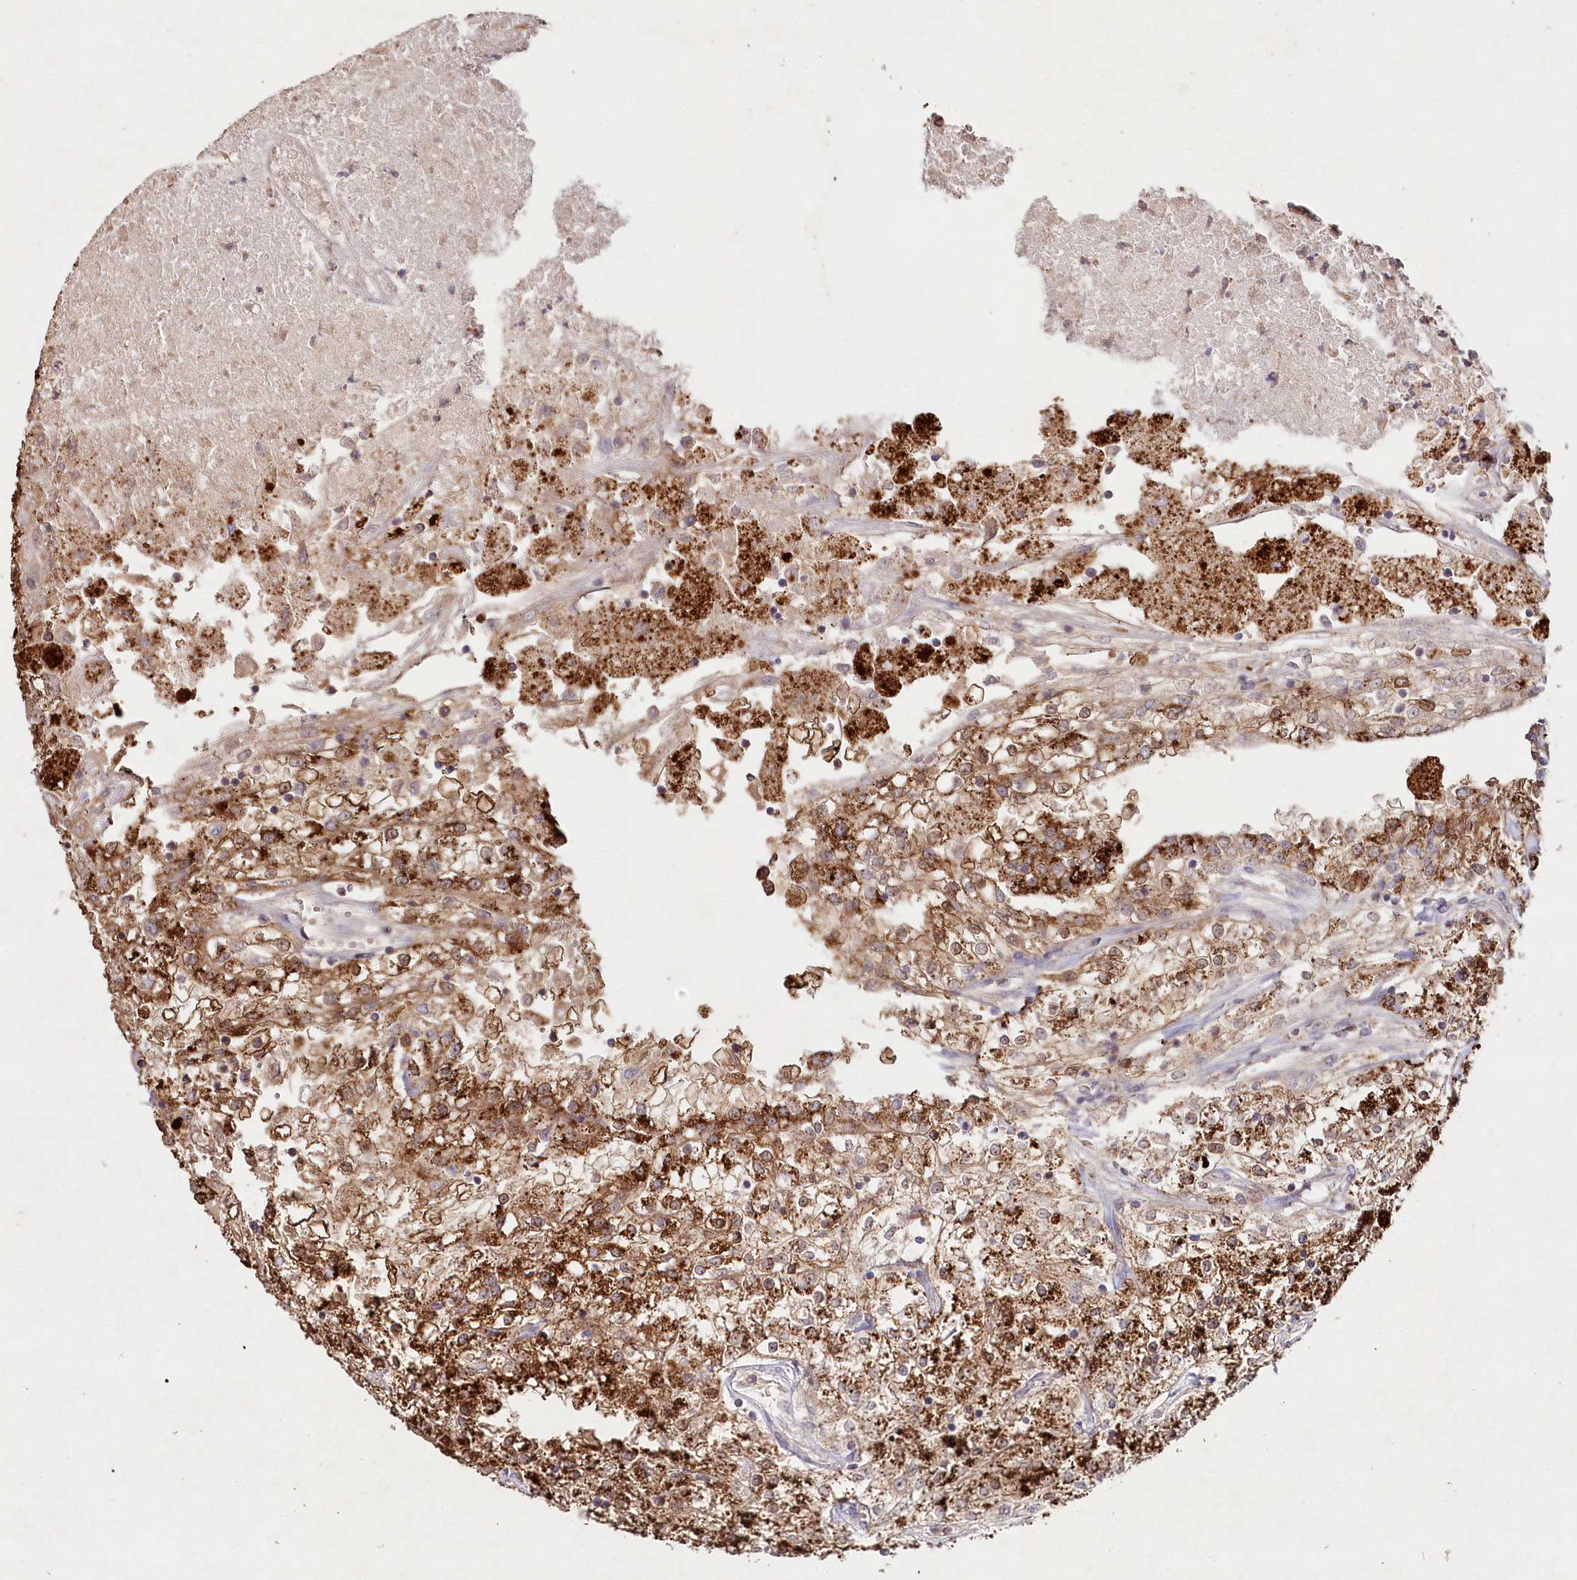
{"staining": {"intensity": "strong", "quantity": ">75%", "location": "cytoplasmic/membranous"}, "tissue": "renal cancer", "cell_type": "Tumor cells", "image_type": "cancer", "snomed": [{"axis": "morphology", "description": "Adenocarcinoma, NOS"}, {"axis": "topography", "description": "Kidney"}], "caption": "Renal adenocarcinoma tissue reveals strong cytoplasmic/membranous positivity in about >75% of tumor cells Ihc stains the protein of interest in brown and the nuclei are stained blue.", "gene": "HAL", "patient": {"sex": "female", "age": 52}}